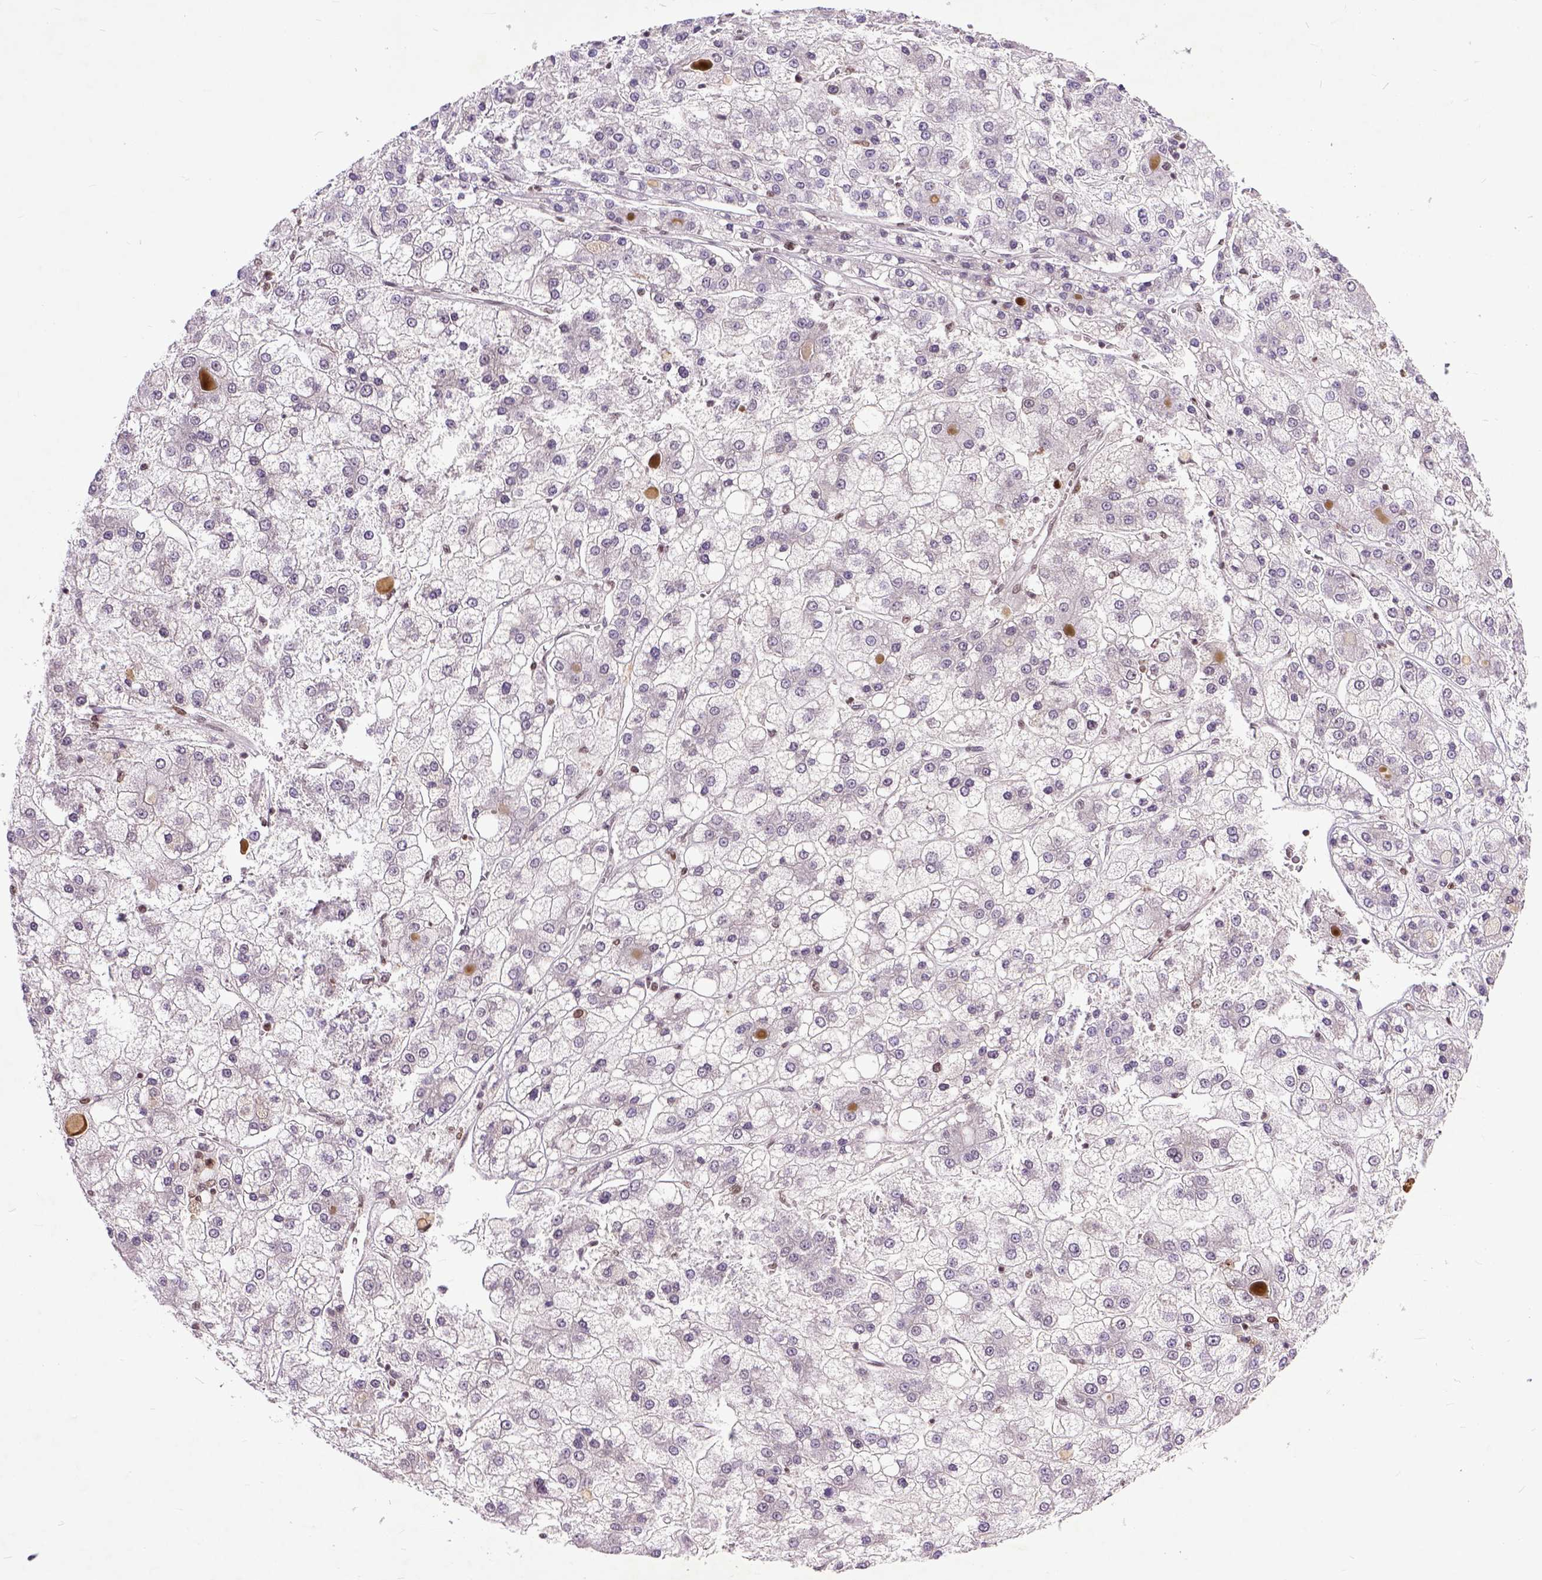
{"staining": {"intensity": "negative", "quantity": "none", "location": "none"}, "tissue": "liver cancer", "cell_type": "Tumor cells", "image_type": "cancer", "snomed": [{"axis": "morphology", "description": "Carcinoma, Hepatocellular, NOS"}, {"axis": "topography", "description": "Liver"}], "caption": "A photomicrograph of human liver cancer is negative for staining in tumor cells.", "gene": "RCC2", "patient": {"sex": "male", "age": 73}}